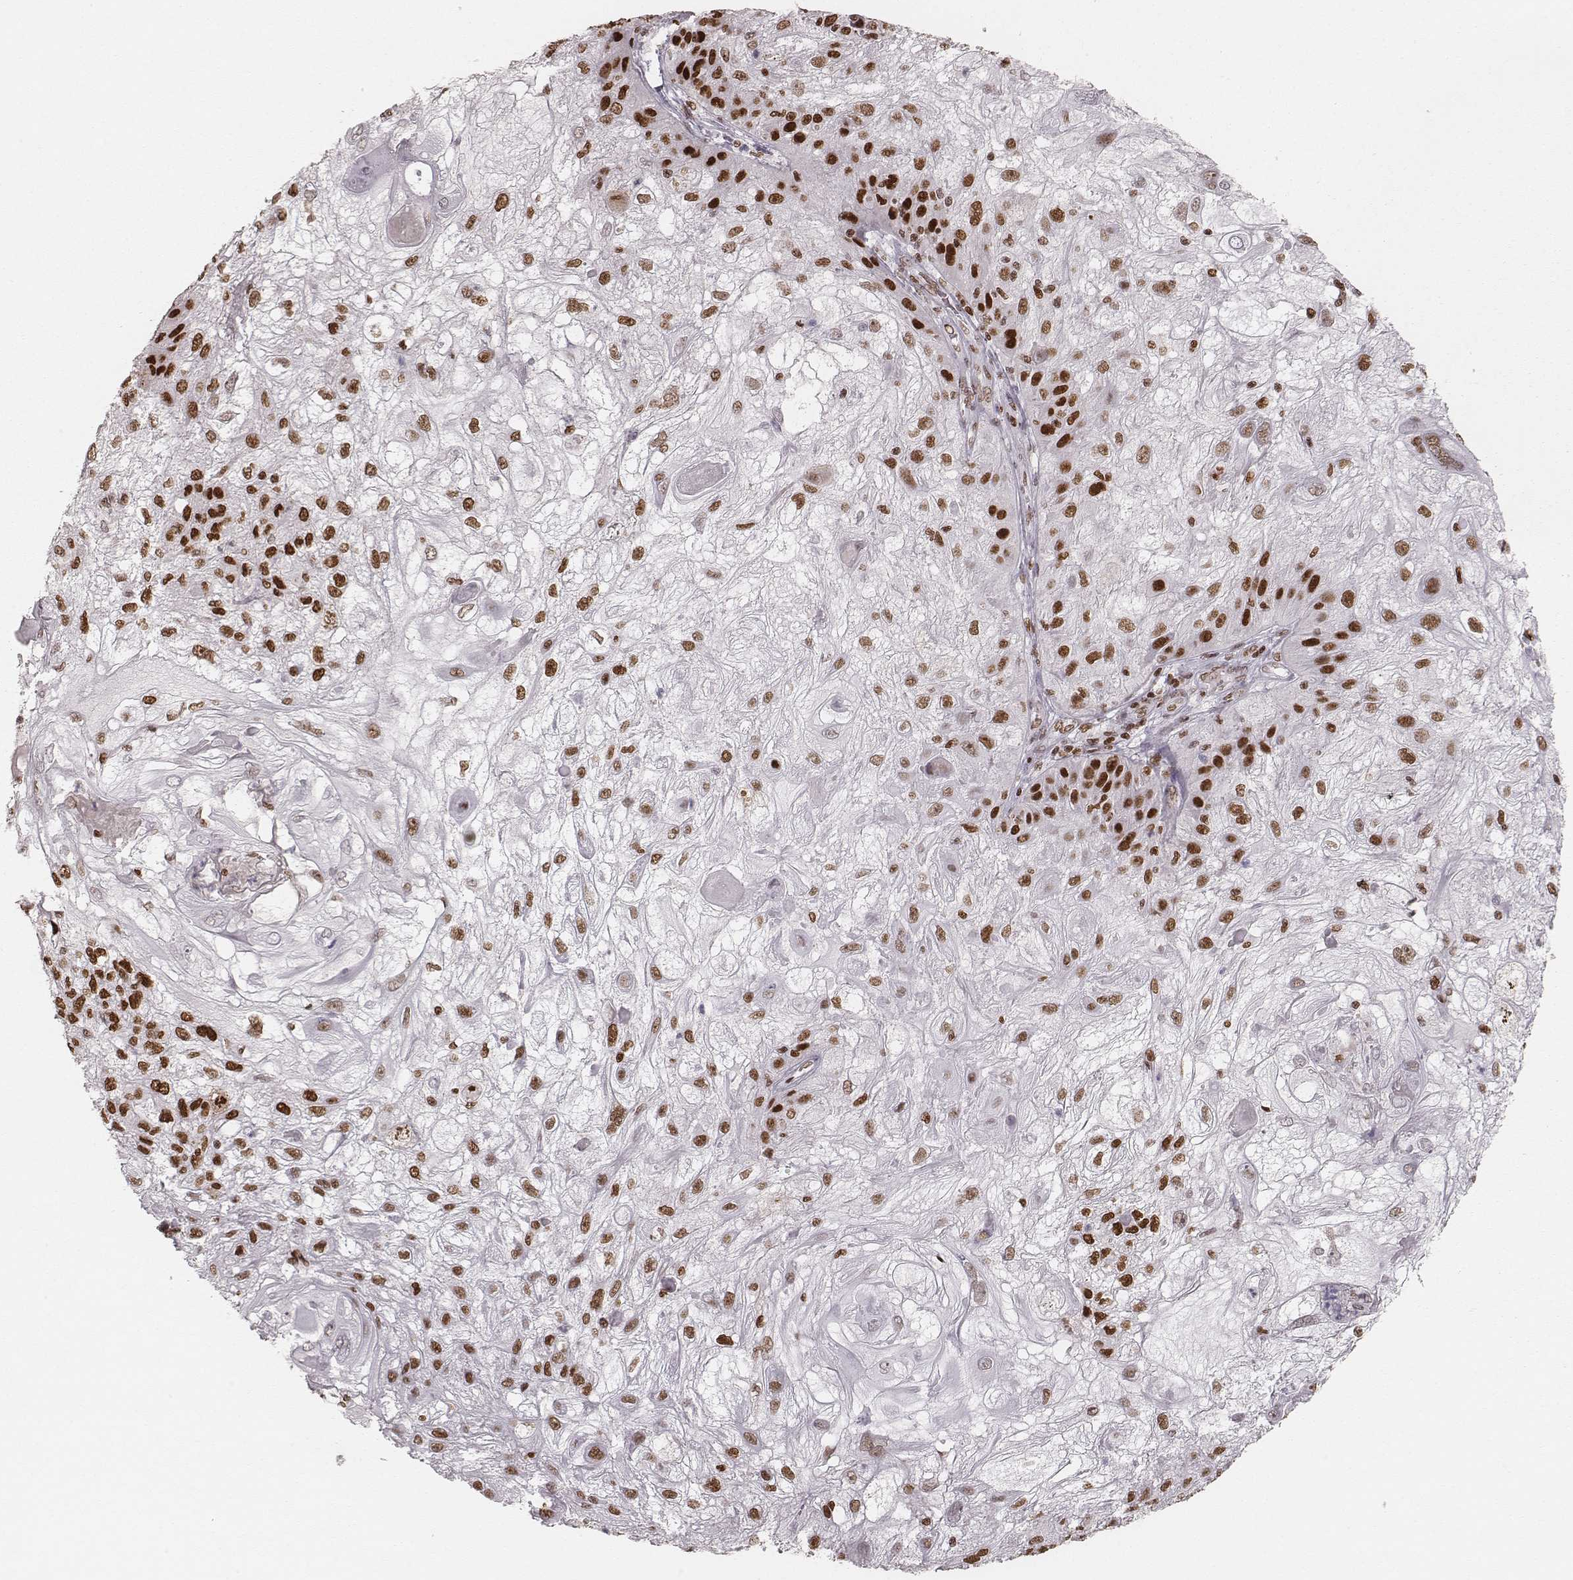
{"staining": {"intensity": "strong", "quantity": ">75%", "location": "nuclear"}, "tissue": "skin cancer", "cell_type": "Tumor cells", "image_type": "cancer", "snomed": [{"axis": "morphology", "description": "Normal tissue, NOS"}, {"axis": "morphology", "description": "Squamous cell carcinoma, NOS"}, {"axis": "topography", "description": "Skin"}], "caption": "The micrograph demonstrates immunohistochemical staining of skin squamous cell carcinoma. There is strong nuclear positivity is present in about >75% of tumor cells. Using DAB (3,3'-diaminobenzidine) (brown) and hematoxylin (blue) stains, captured at high magnification using brightfield microscopy.", "gene": "PARP1", "patient": {"sex": "female", "age": 83}}